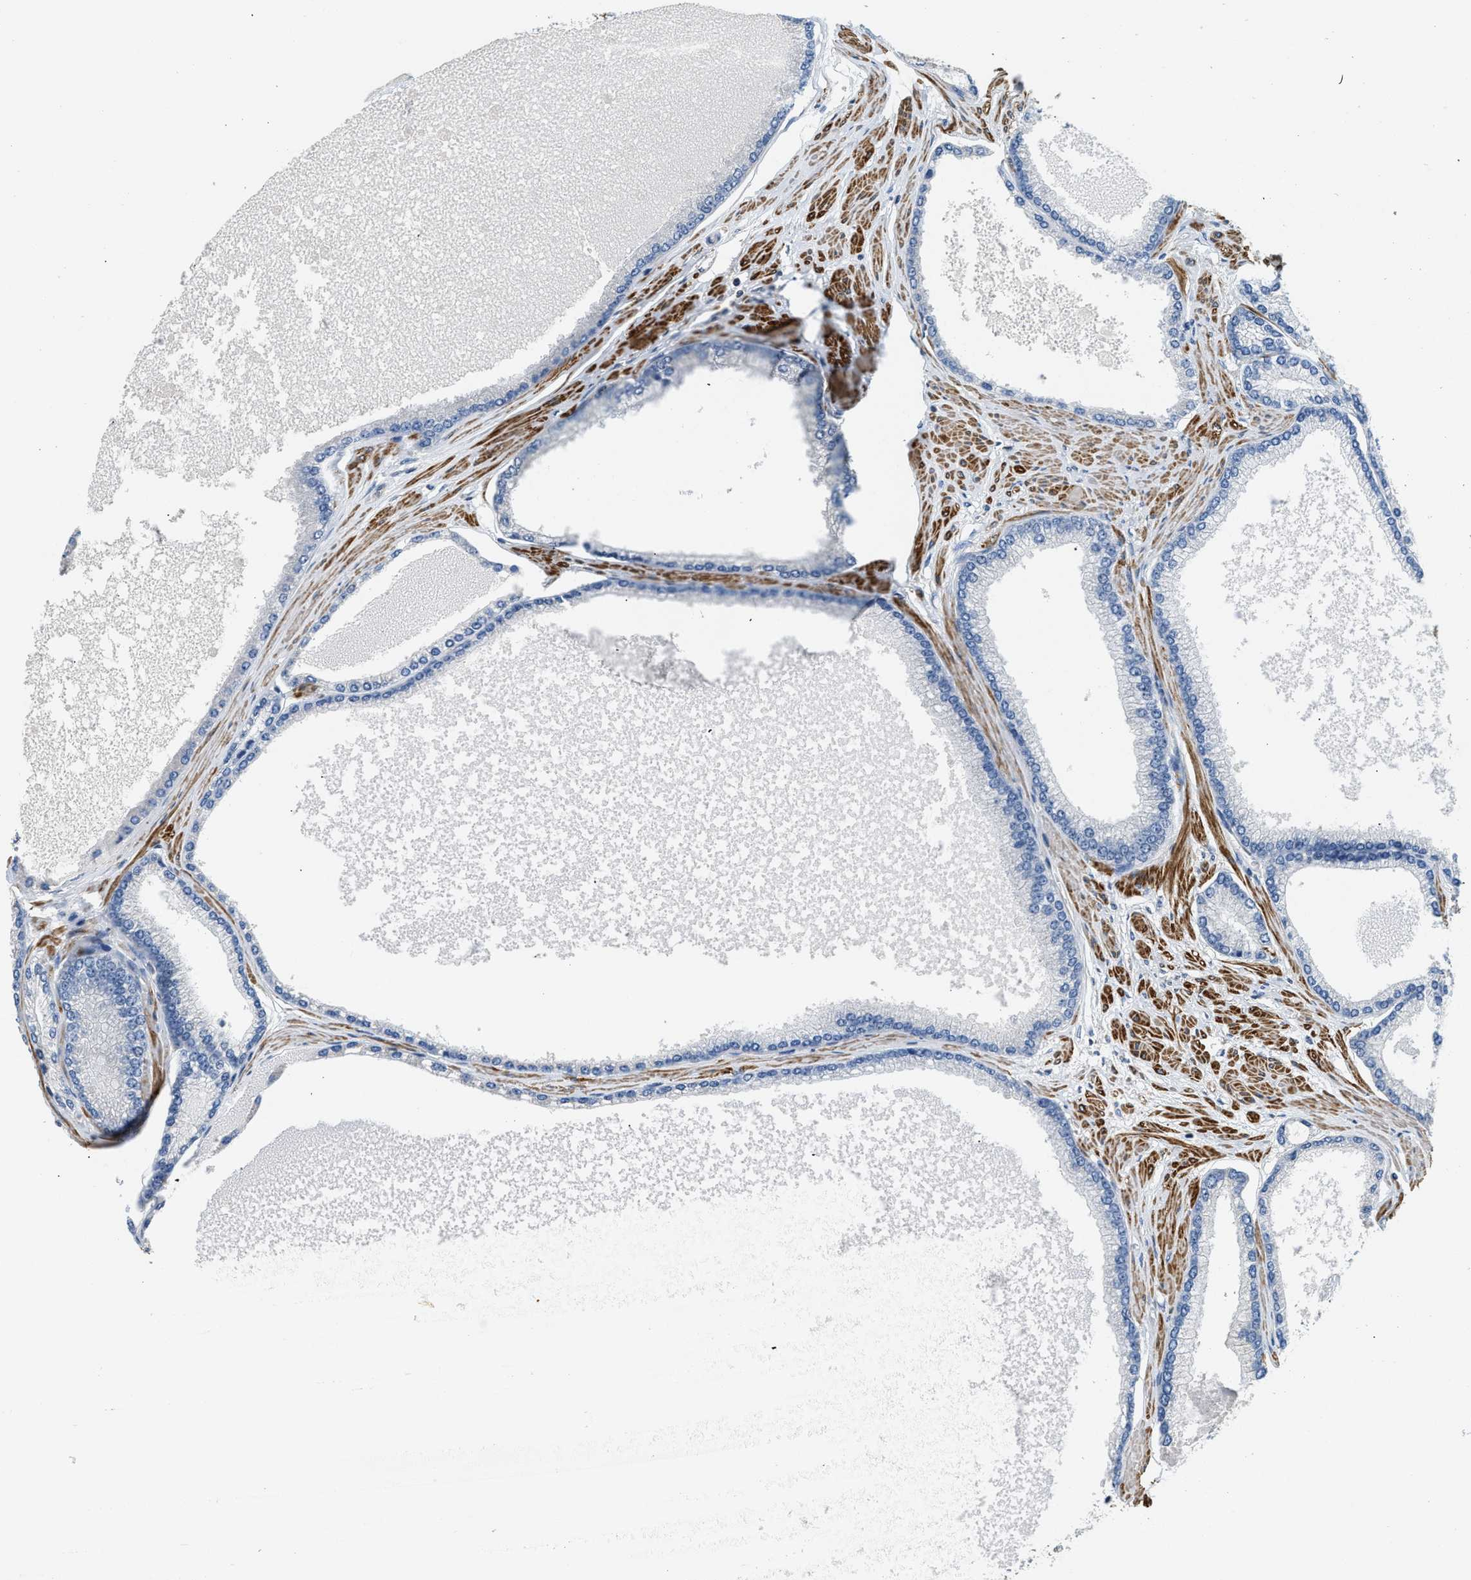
{"staining": {"intensity": "negative", "quantity": "none", "location": "none"}, "tissue": "prostate cancer", "cell_type": "Tumor cells", "image_type": "cancer", "snomed": [{"axis": "morphology", "description": "Adenocarcinoma, High grade"}, {"axis": "topography", "description": "Prostate"}], "caption": "High magnification brightfield microscopy of prostate high-grade adenocarcinoma stained with DAB (brown) and counterstained with hematoxylin (blue): tumor cells show no significant staining.", "gene": "BTN3A2", "patient": {"sex": "male", "age": 61}}